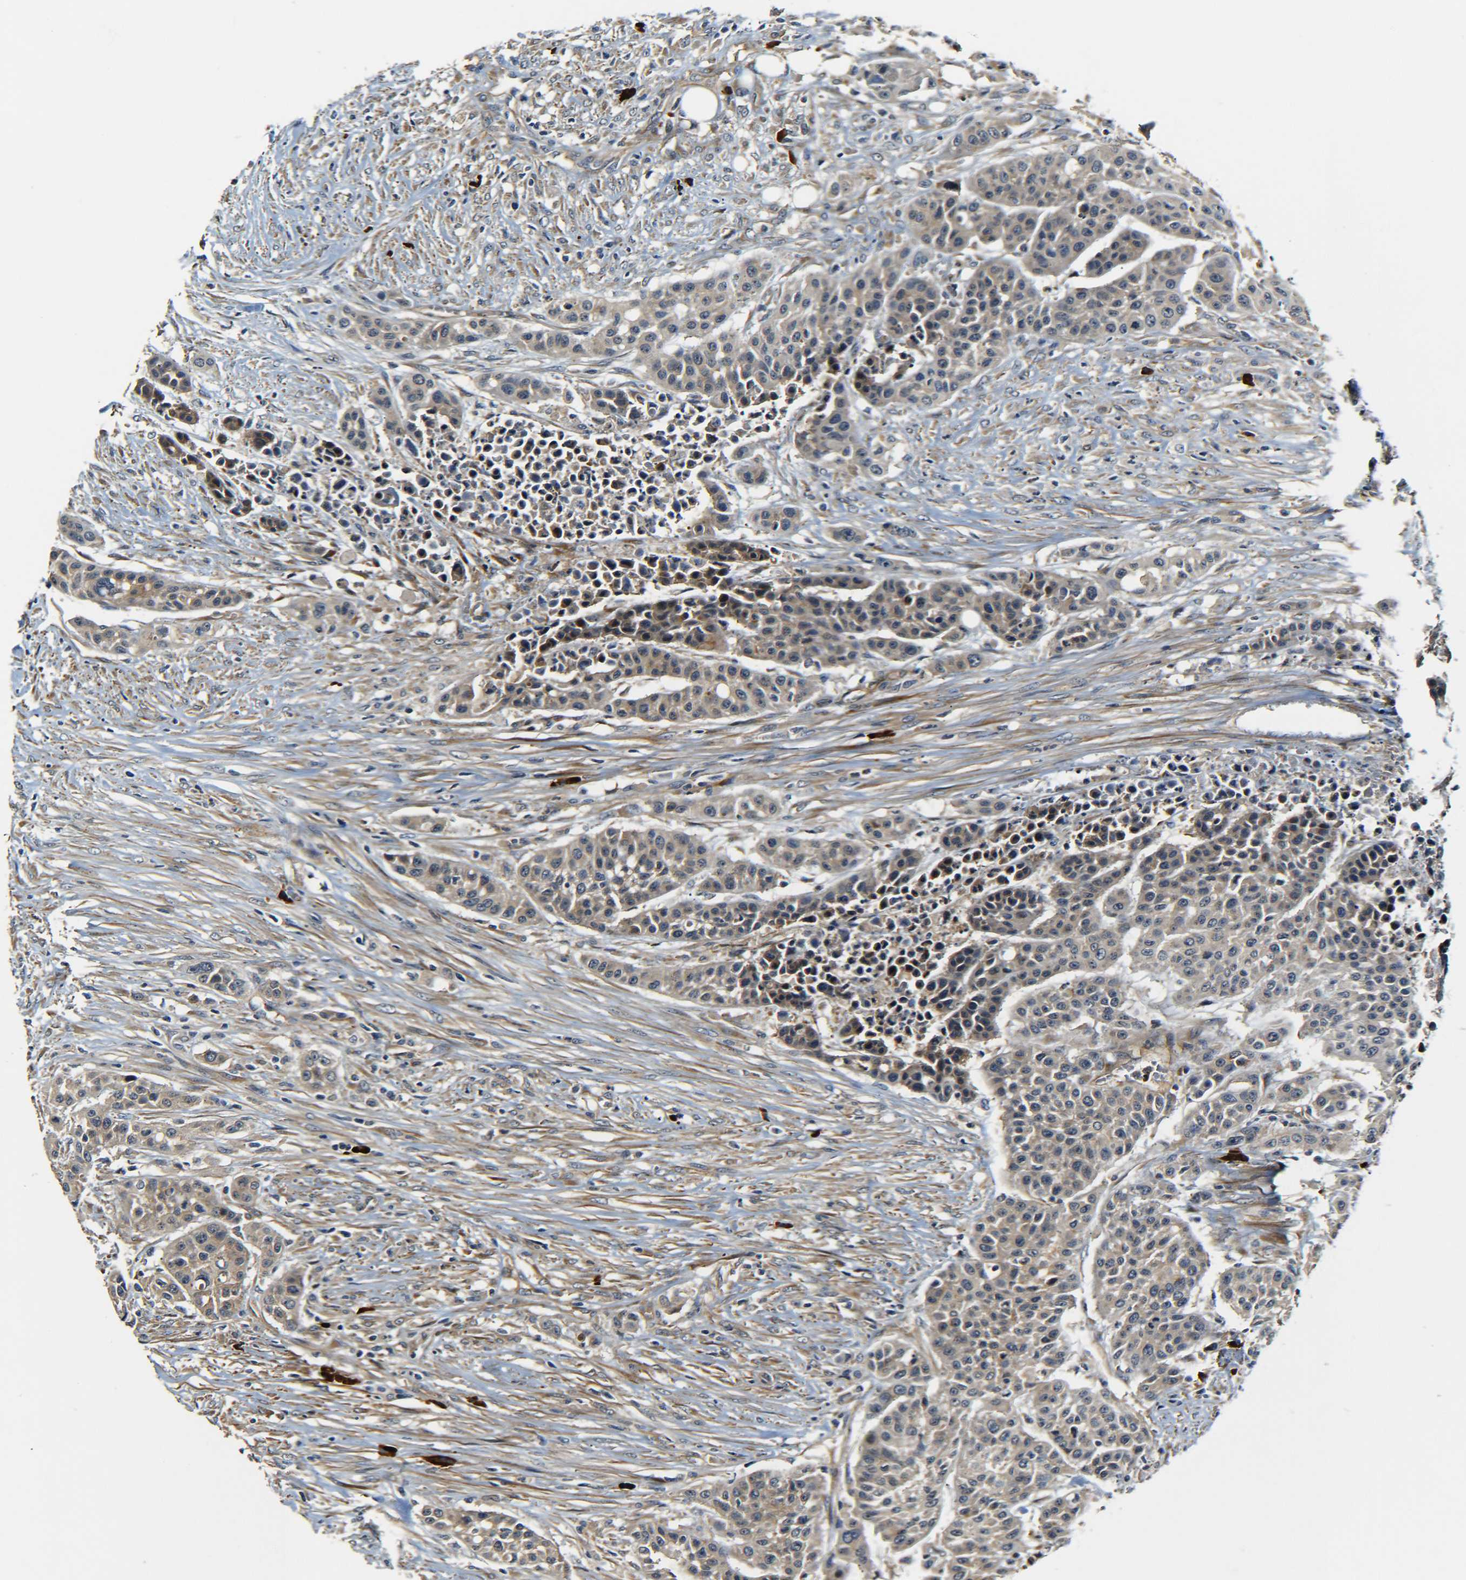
{"staining": {"intensity": "weak", "quantity": ">75%", "location": "cytoplasmic/membranous"}, "tissue": "urothelial cancer", "cell_type": "Tumor cells", "image_type": "cancer", "snomed": [{"axis": "morphology", "description": "Urothelial carcinoma, High grade"}, {"axis": "topography", "description": "Urinary bladder"}], "caption": "This micrograph exhibits immunohistochemistry (IHC) staining of urothelial carcinoma (high-grade), with low weak cytoplasmic/membranous staining in approximately >75% of tumor cells.", "gene": "MEIS1", "patient": {"sex": "male", "age": 74}}